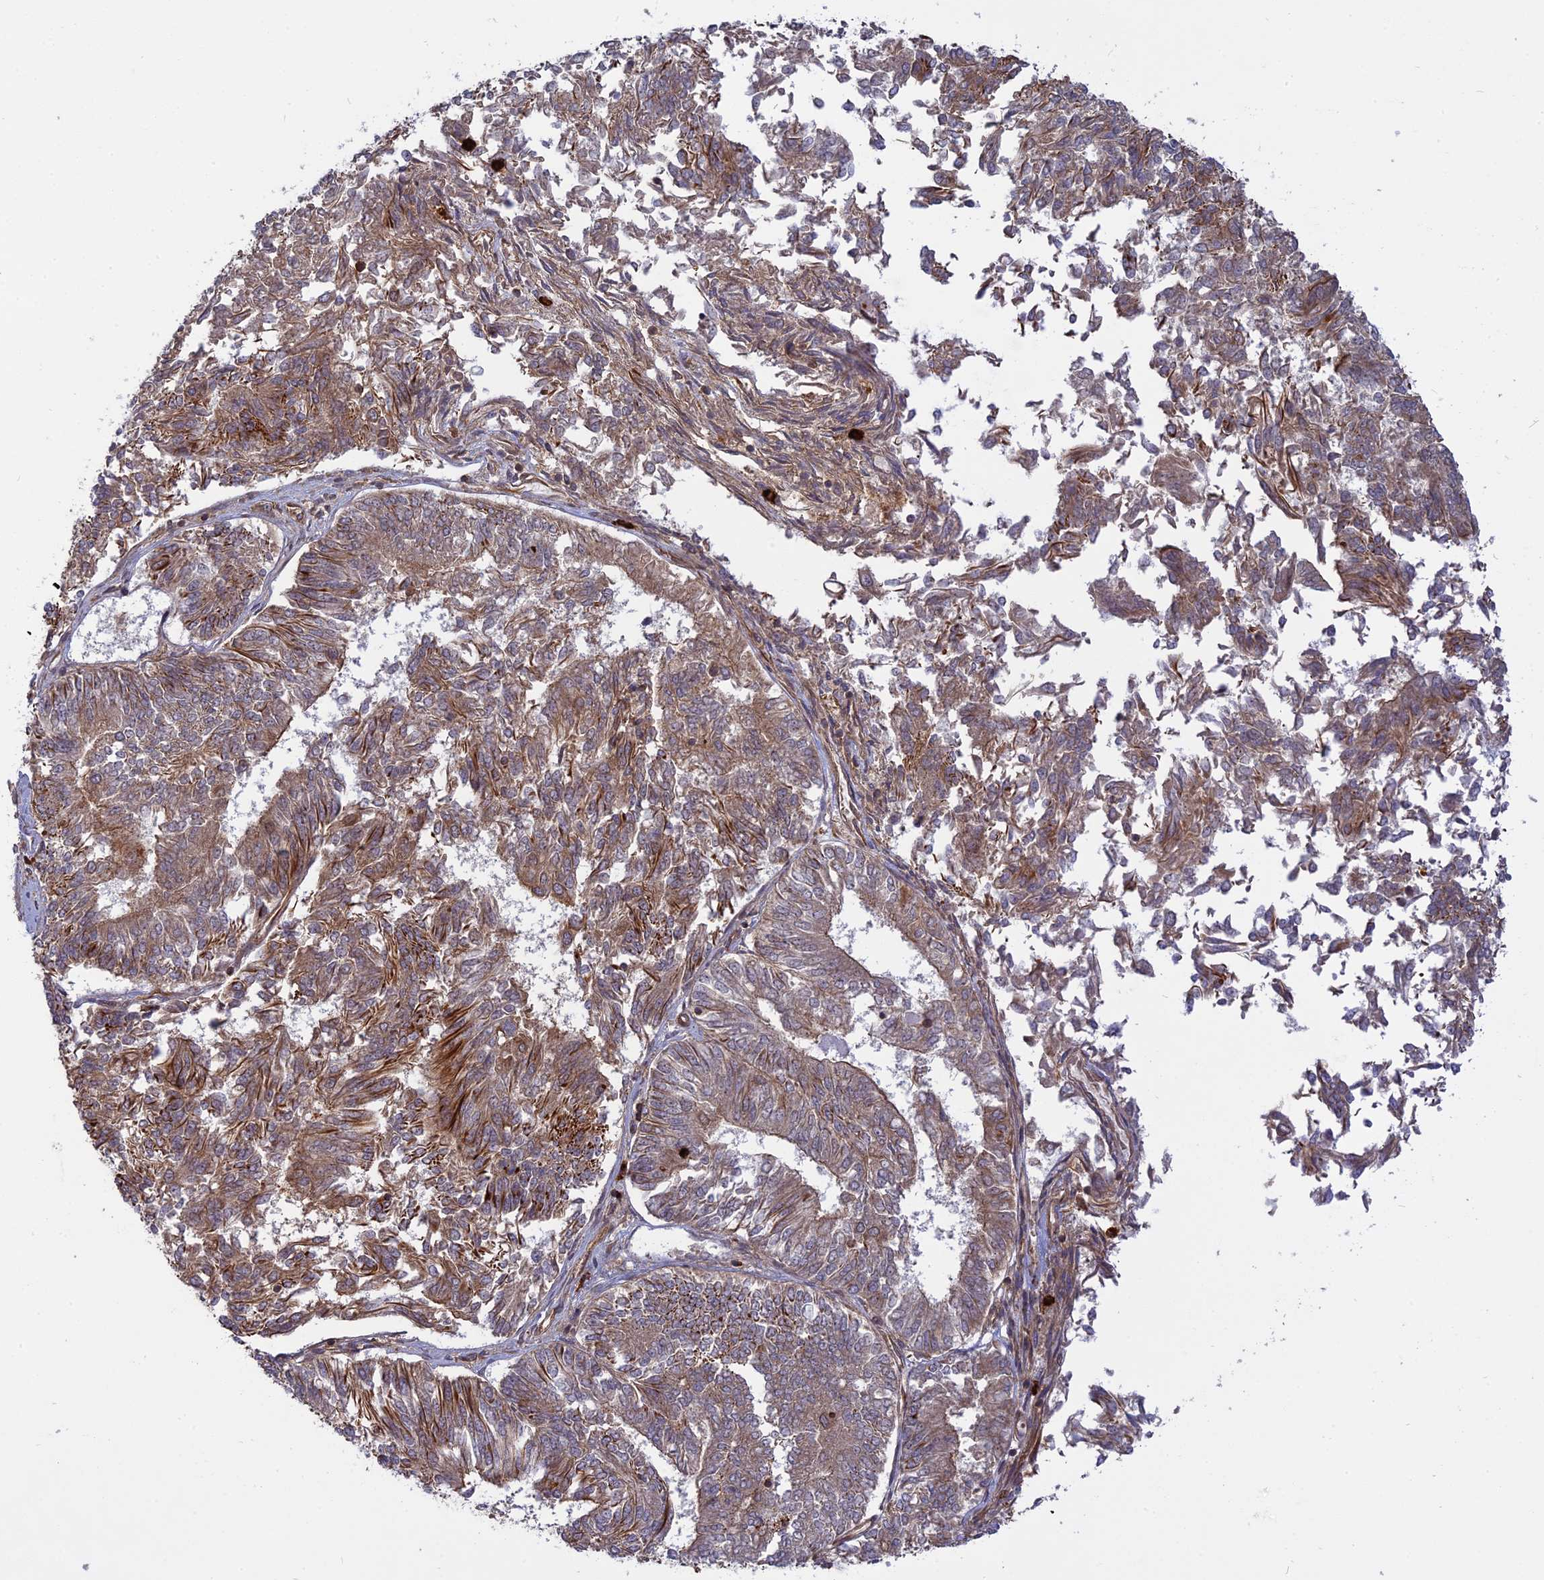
{"staining": {"intensity": "moderate", "quantity": "25%-75%", "location": "cytoplasmic/membranous"}, "tissue": "endometrial cancer", "cell_type": "Tumor cells", "image_type": "cancer", "snomed": [{"axis": "morphology", "description": "Adenocarcinoma, NOS"}, {"axis": "topography", "description": "Endometrium"}], "caption": "High-magnification brightfield microscopy of endometrial cancer stained with DAB (3,3'-diaminobenzidine) (brown) and counterstained with hematoxylin (blue). tumor cells exhibit moderate cytoplasmic/membranous expression is present in approximately25%-75% of cells. The protein is stained brown, and the nuclei are stained in blue (DAB IHC with brightfield microscopy, high magnification).", "gene": "PHLDB3", "patient": {"sex": "female", "age": 58}}